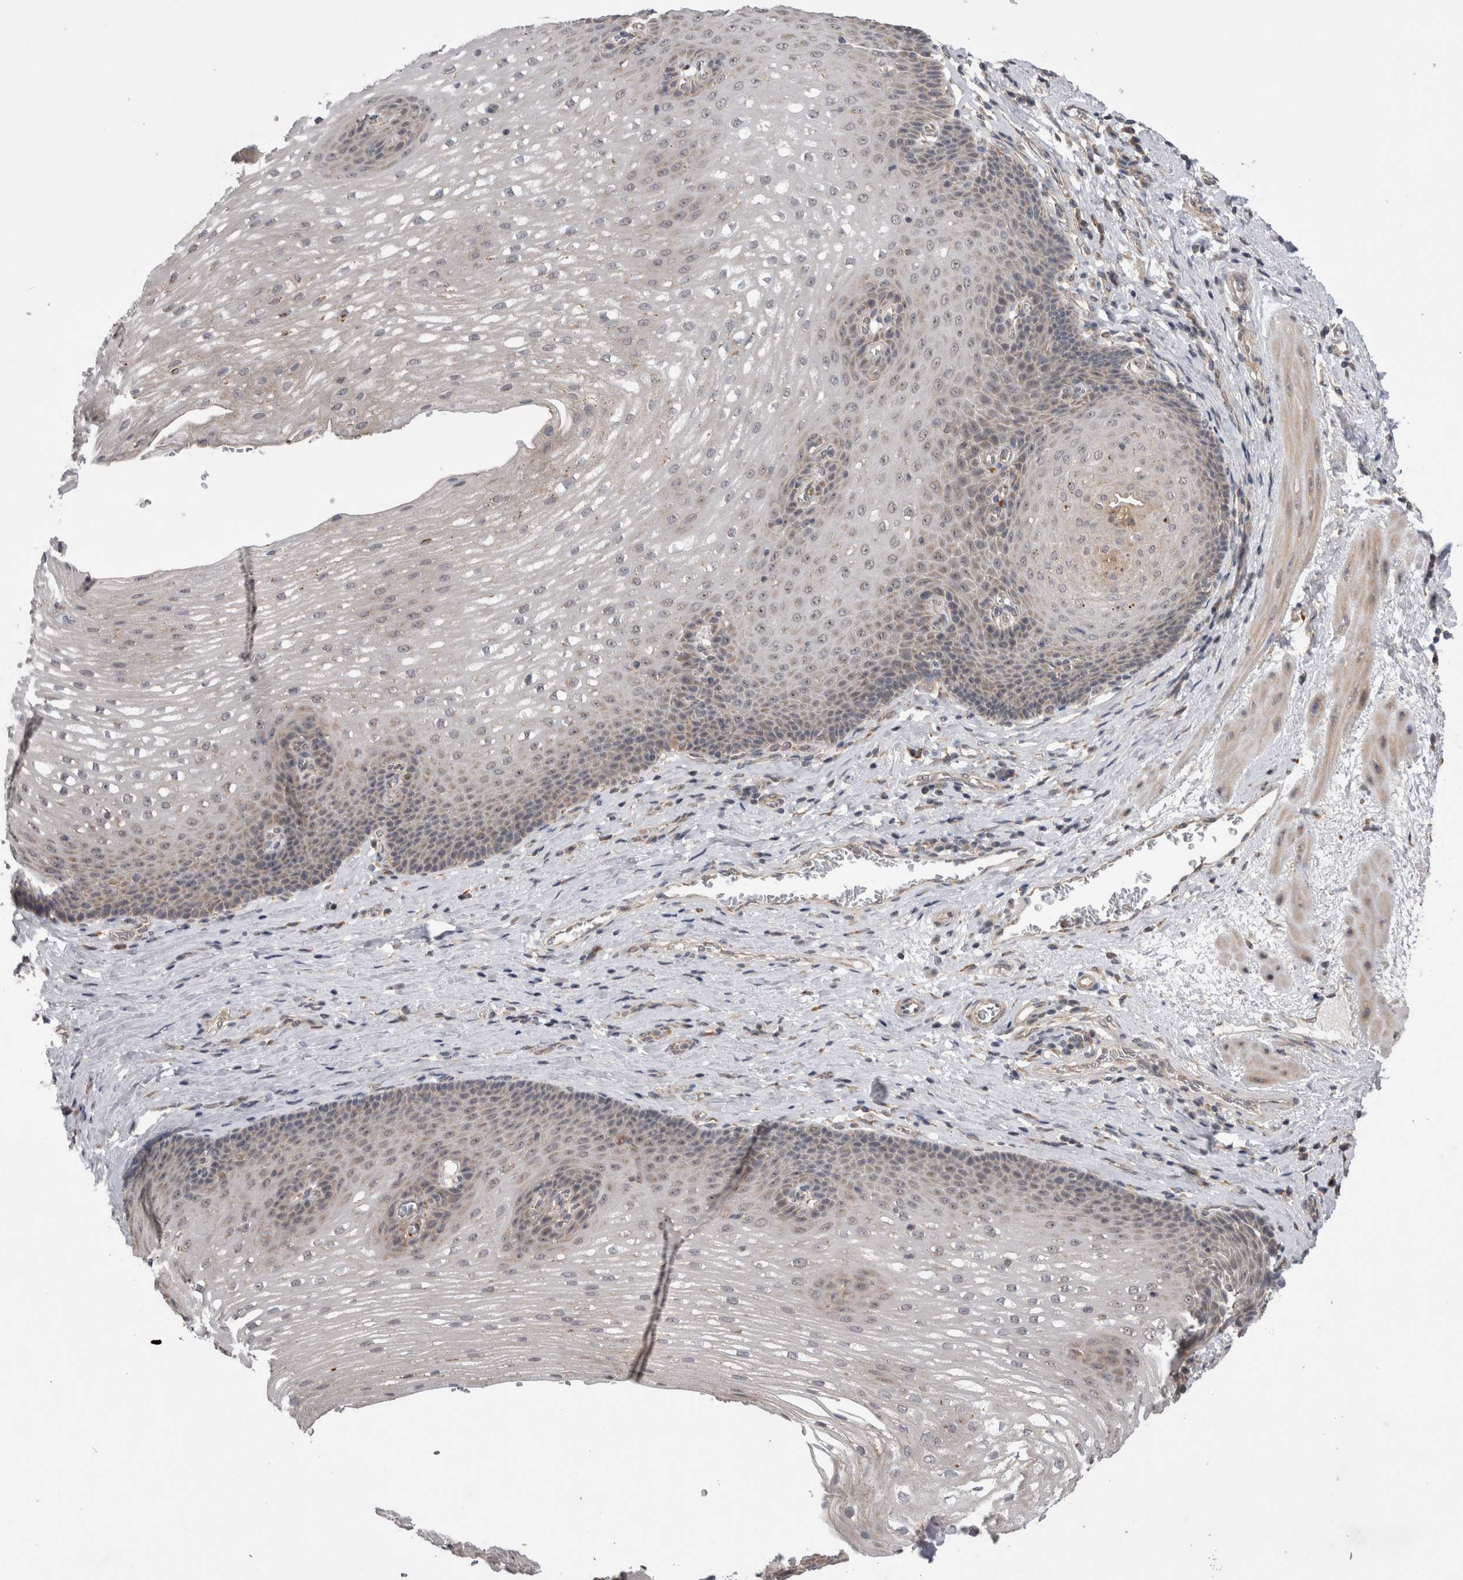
{"staining": {"intensity": "weak", "quantity": "<25%", "location": "cytoplasmic/membranous"}, "tissue": "esophagus", "cell_type": "Squamous epithelial cells", "image_type": "normal", "snomed": [{"axis": "morphology", "description": "Normal tissue, NOS"}, {"axis": "topography", "description": "Esophagus"}], "caption": "Immunohistochemistry micrograph of benign human esophagus stained for a protein (brown), which displays no staining in squamous epithelial cells.", "gene": "ARHGAP29", "patient": {"sex": "male", "age": 48}}